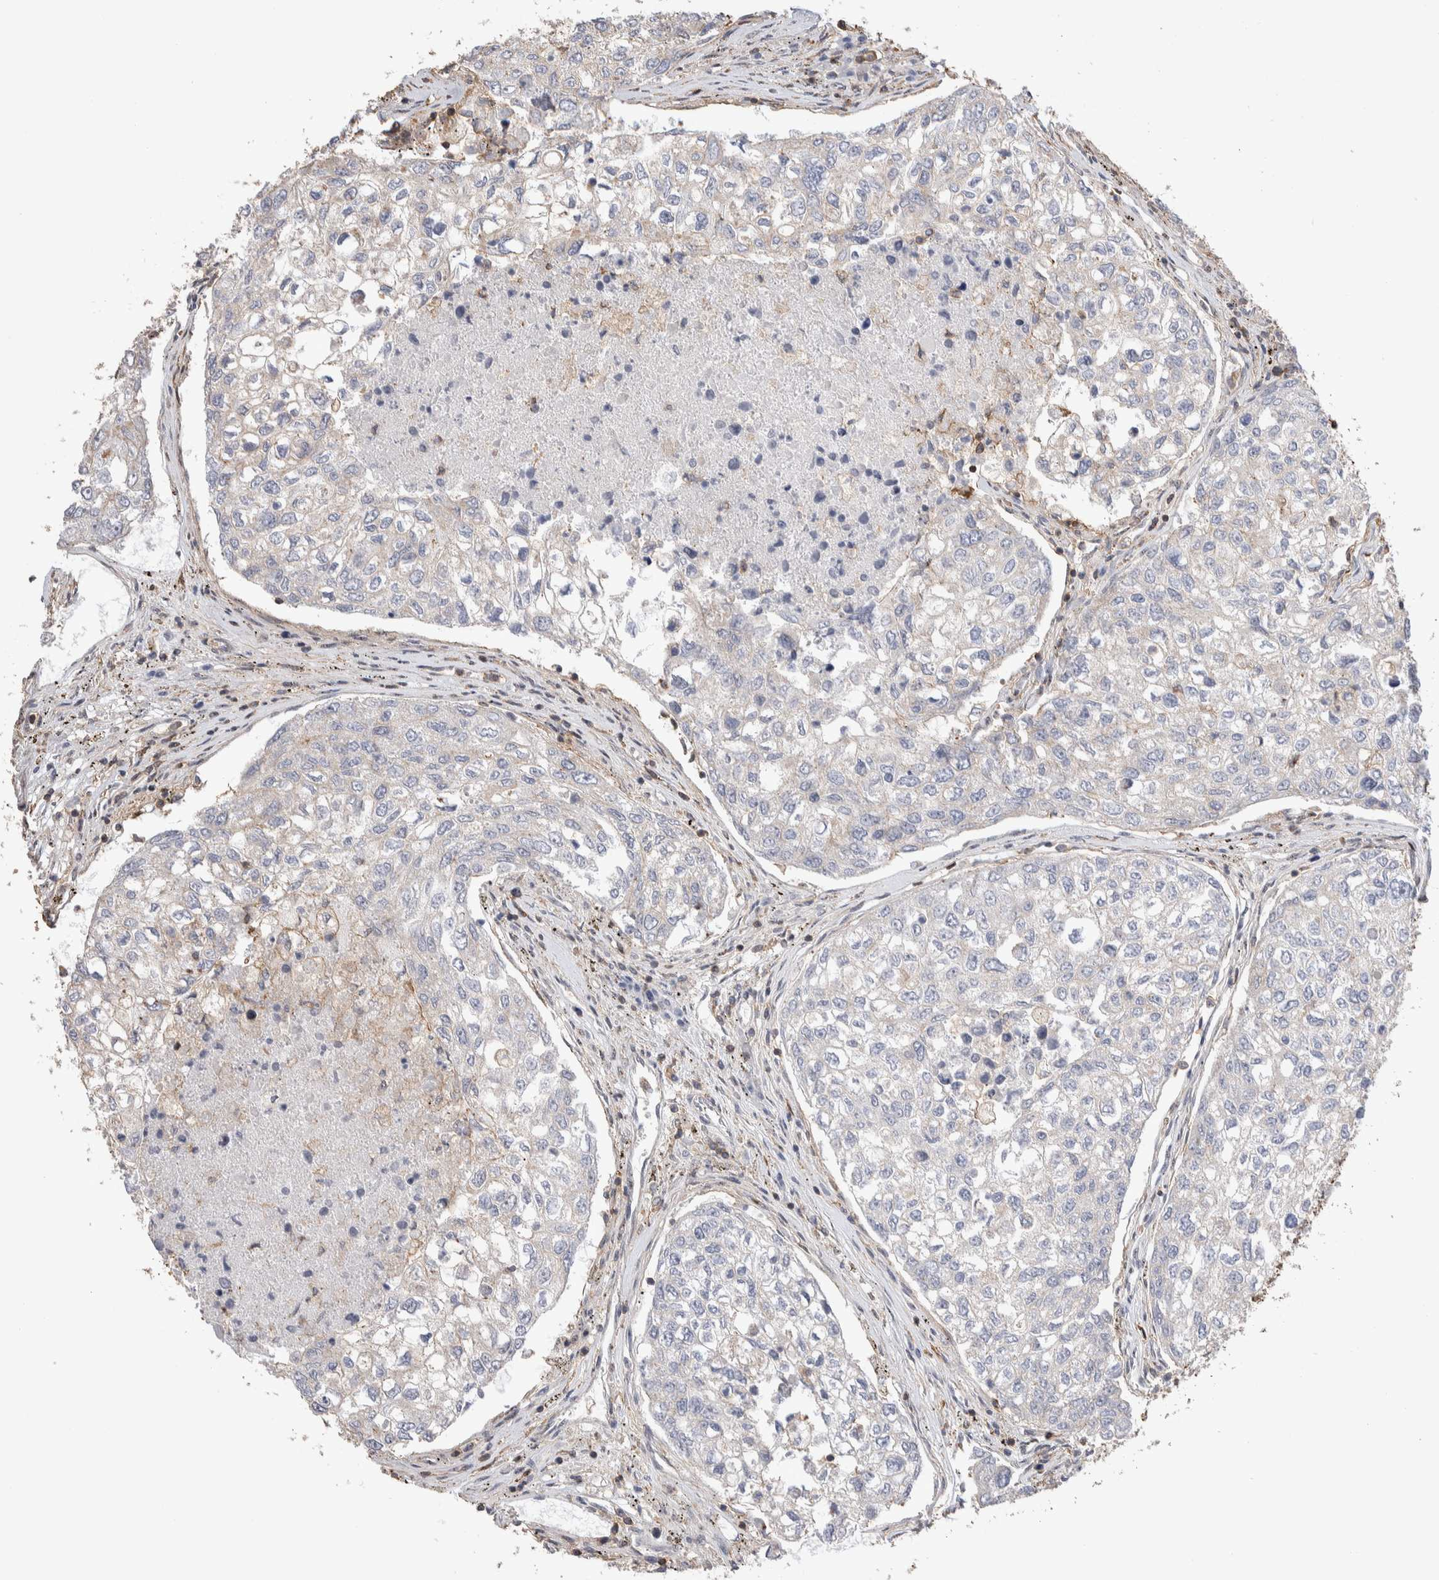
{"staining": {"intensity": "negative", "quantity": "none", "location": "none"}, "tissue": "urothelial cancer", "cell_type": "Tumor cells", "image_type": "cancer", "snomed": [{"axis": "morphology", "description": "Urothelial carcinoma, High grade"}, {"axis": "topography", "description": "Lymph node"}, {"axis": "topography", "description": "Urinary bladder"}], "caption": "Tumor cells show no significant protein positivity in urothelial cancer.", "gene": "ZNF704", "patient": {"sex": "male", "age": 51}}